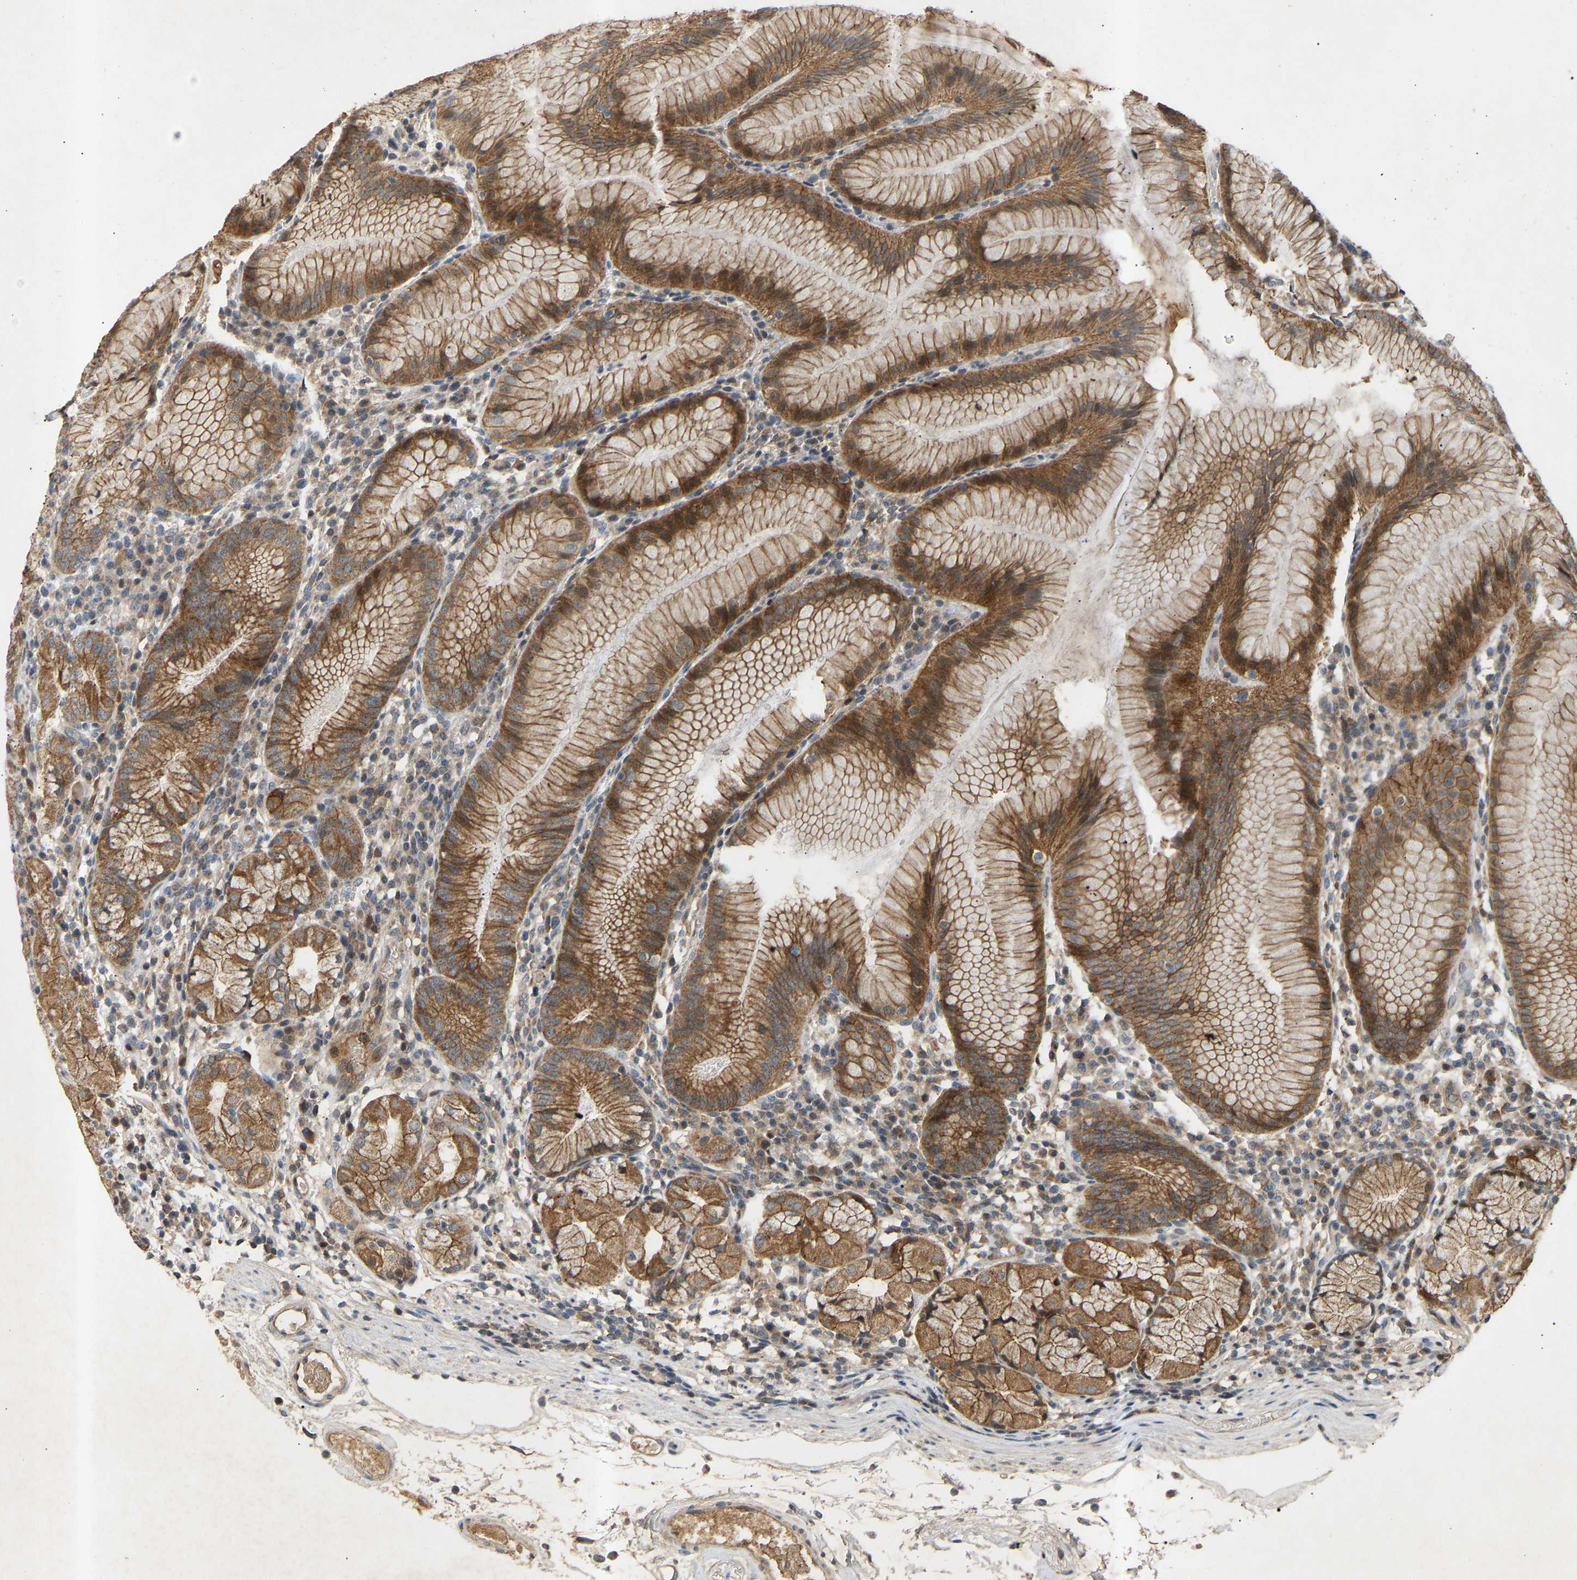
{"staining": {"intensity": "moderate", "quantity": ">75%", "location": "cytoplasmic/membranous"}, "tissue": "stomach", "cell_type": "Glandular cells", "image_type": "normal", "snomed": [{"axis": "morphology", "description": "Normal tissue, NOS"}, {"axis": "topography", "description": "Stomach"}, {"axis": "topography", "description": "Stomach, lower"}], "caption": "Immunohistochemical staining of benign stomach exhibits >75% levels of moderate cytoplasmic/membranous protein staining in approximately >75% of glandular cells. Using DAB (3,3'-diaminobenzidine) (brown) and hematoxylin (blue) stains, captured at high magnification using brightfield microscopy.", "gene": "ATP5MF", "patient": {"sex": "female", "age": 75}}